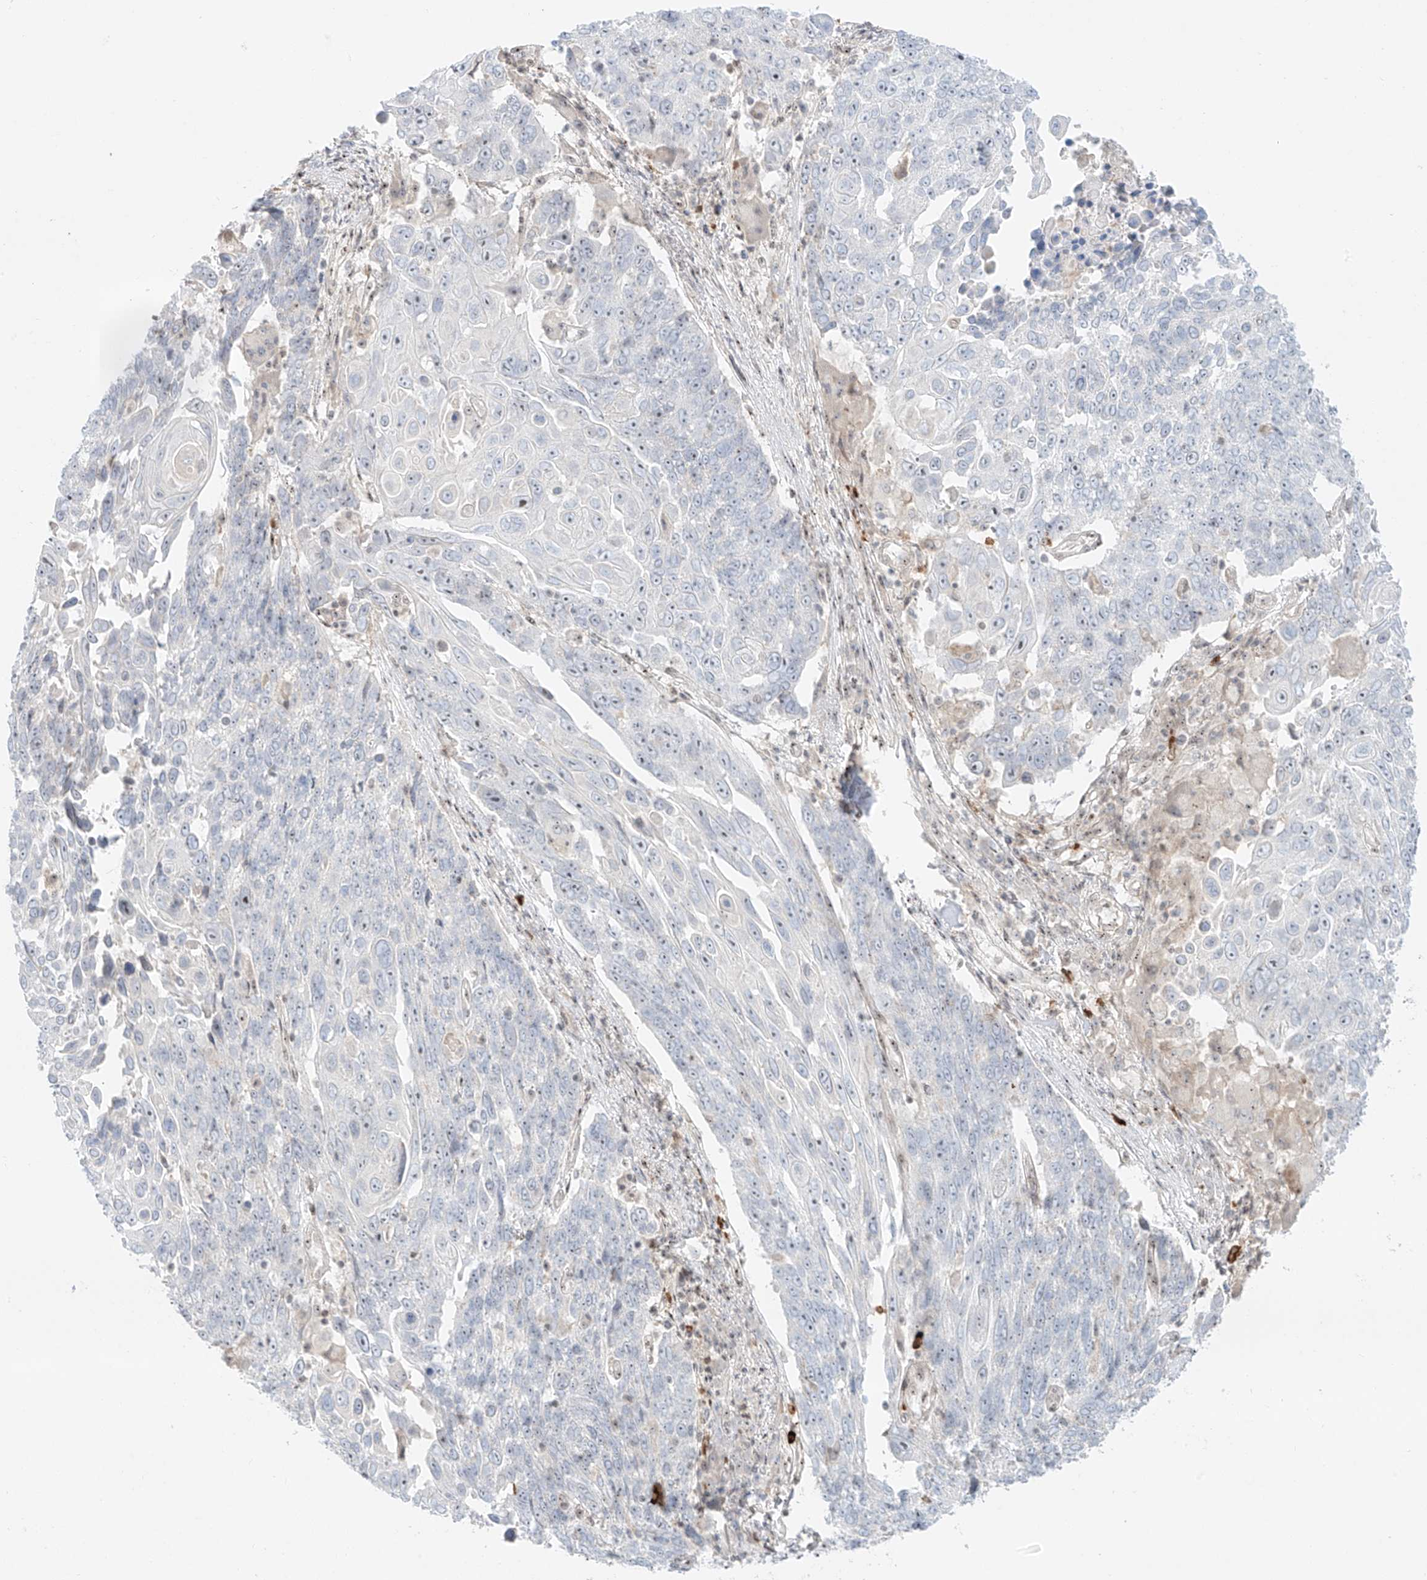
{"staining": {"intensity": "negative", "quantity": "none", "location": "none"}, "tissue": "lung cancer", "cell_type": "Tumor cells", "image_type": "cancer", "snomed": [{"axis": "morphology", "description": "Squamous cell carcinoma, NOS"}, {"axis": "topography", "description": "Lung"}], "caption": "High magnification brightfield microscopy of lung cancer stained with DAB (3,3'-diaminobenzidine) (brown) and counterstained with hematoxylin (blue): tumor cells show no significant positivity. The staining was performed using DAB (3,3'-diaminobenzidine) to visualize the protein expression in brown, while the nuclei were stained in blue with hematoxylin (Magnification: 20x).", "gene": "ZNF512", "patient": {"sex": "male", "age": 66}}